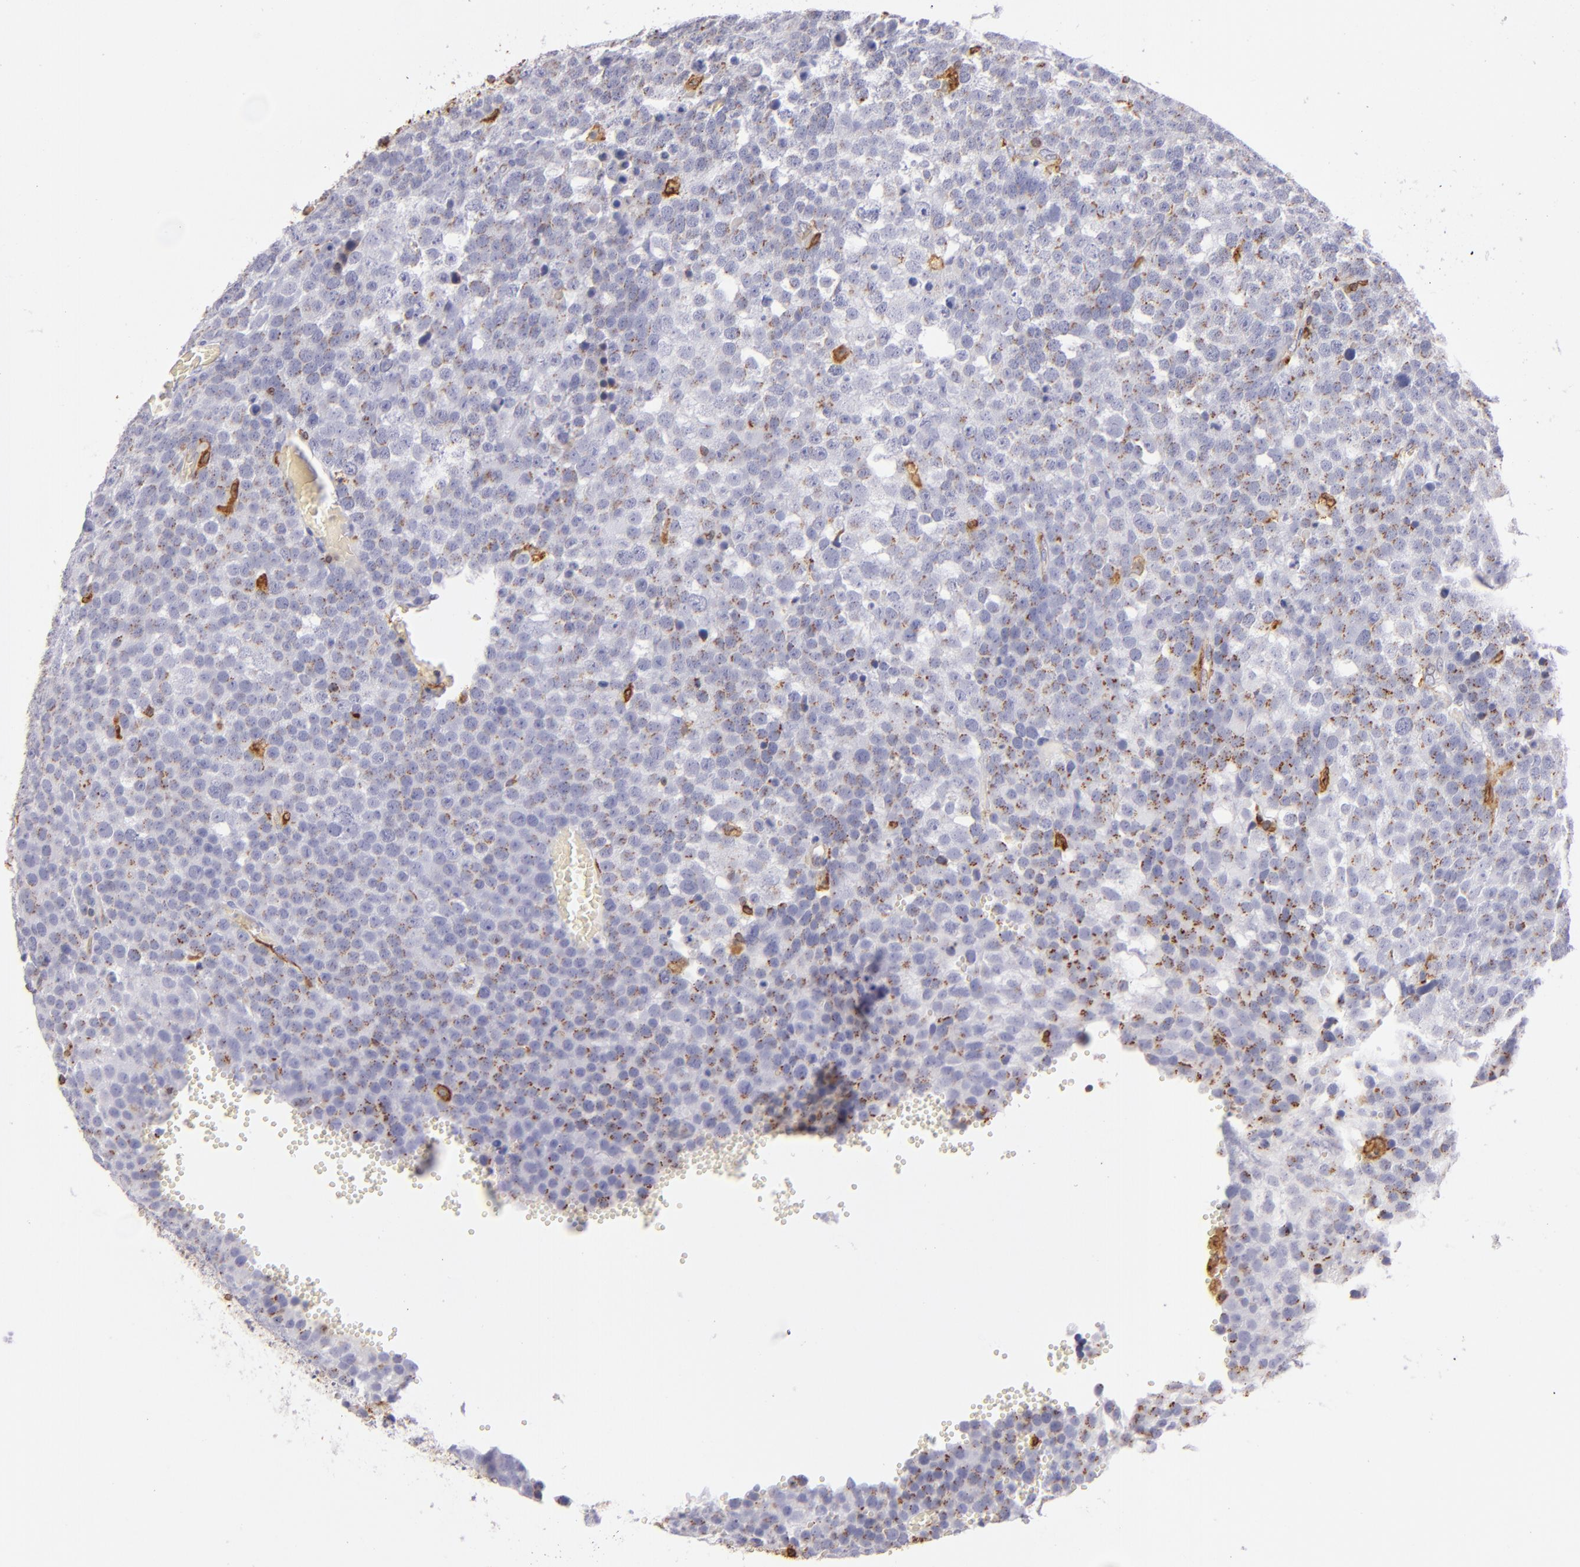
{"staining": {"intensity": "negative", "quantity": "none", "location": "none"}, "tissue": "testis cancer", "cell_type": "Tumor cells", "image_type": "cancer", "snomed": [{"axis": "morphology", "description": "Seminoma, NOS"}, {"axis": "topography", "description": "Testis"}], "caption": "IHC micrograph of neoplastic tissue: seminoma (testis) stained with DAB exhibits no significant protein positivity in tumor cells.", "gene": "CD74", "patient": {"sex": "male", "age": 71}}